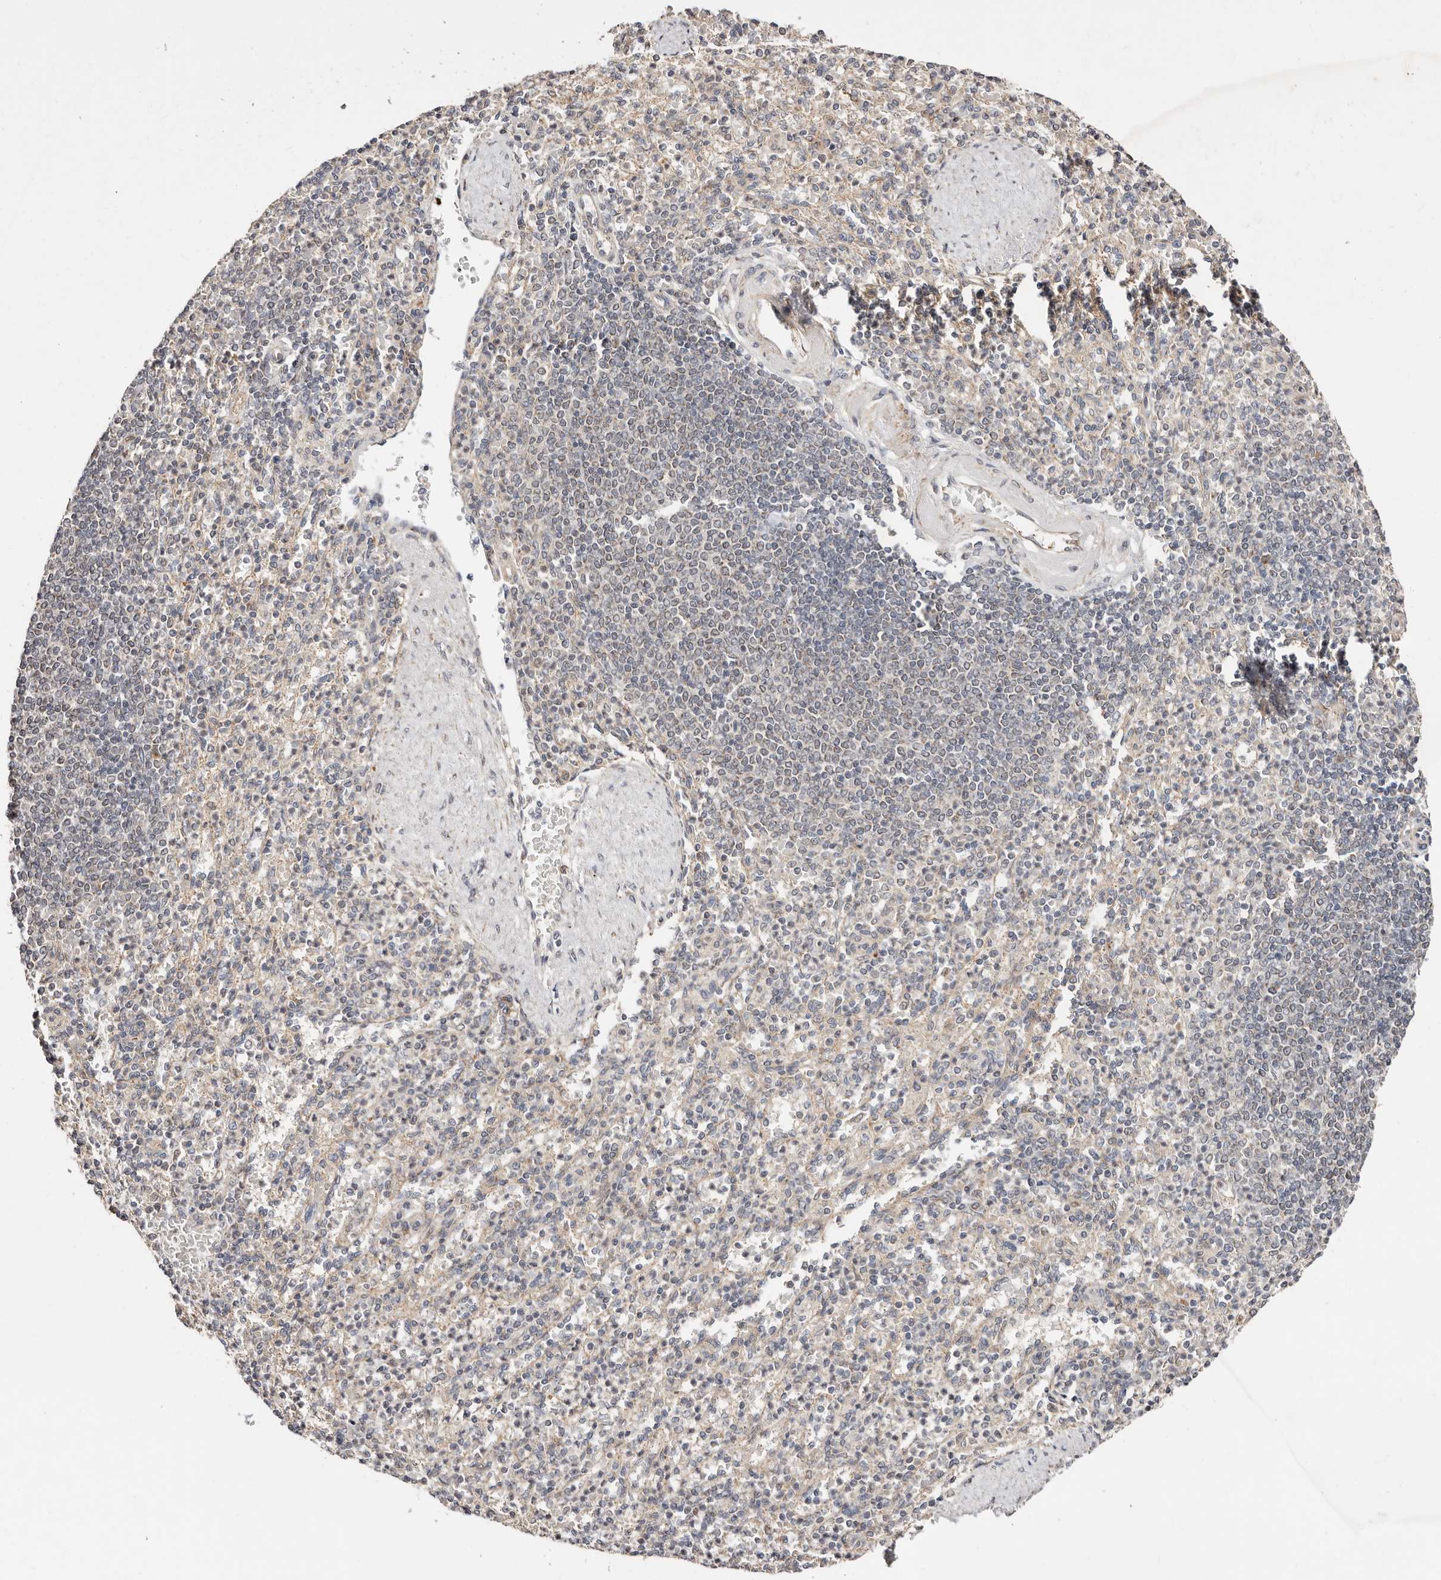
{"staining": {"intensity": "negative", "quantity": "none", "location": "none"}, "tissue": "spleen", "cell_type": "Cells in red pulp", "image_type": "normal", "snomed": [{"axis": "morphology", "description": "Normal tissue, NOS"}, {"axis": "topography", "description": "Spleen"}], "caption": "Human spleen stained for a protein using immunohistochemistry demonstrates no positivity in cells in red pulp.", "gene": "CTNNBL1", "patient": {"sex": "female", "age": 74}}